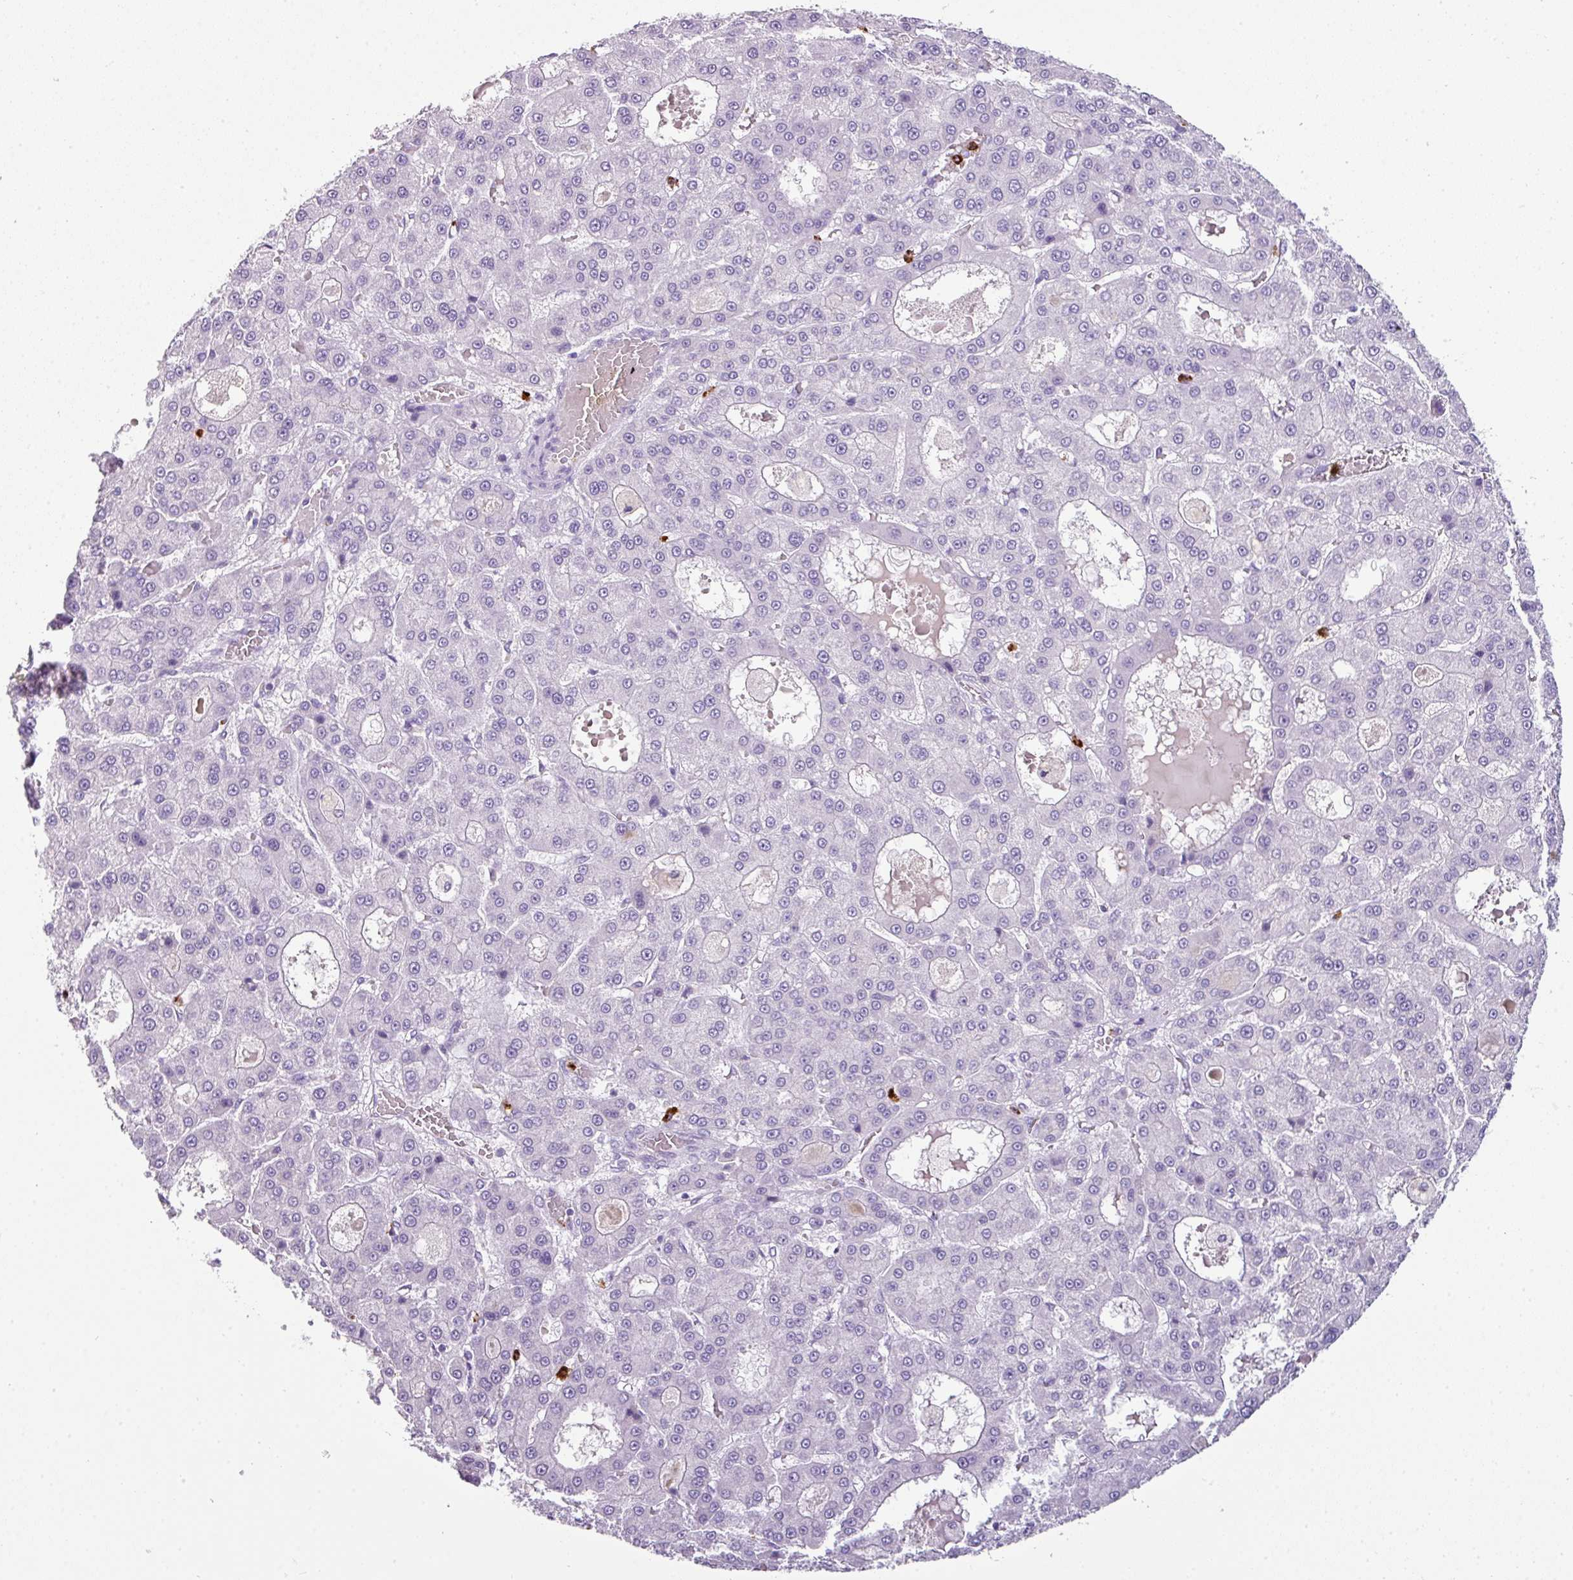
{"staining": {"intensity": "negative", "quantity": "none", "location": "none"}, "tissue": "liver cancer", "cell_type": "Tumor cells", "image_type": "cancer", "snomed": [{"axis": "morphology", "description": "Carcinoma, Hepatocellular, NOS"}, {"axis": "topography", "description": "Liver"}], "caption": "DAB (3,3'-diaminobenzidine) immunohistochemical staining of liver cancer (hepatocellular carcinoma) displays no significant staining in tumor cells. (Stains: DAB immunohistochemistry with hematoxylin counter stain, Microscopy: brightfield microscopy at high magnification).", "gene": "CTSG", "patient": {"sex": "male", "age": 70}}